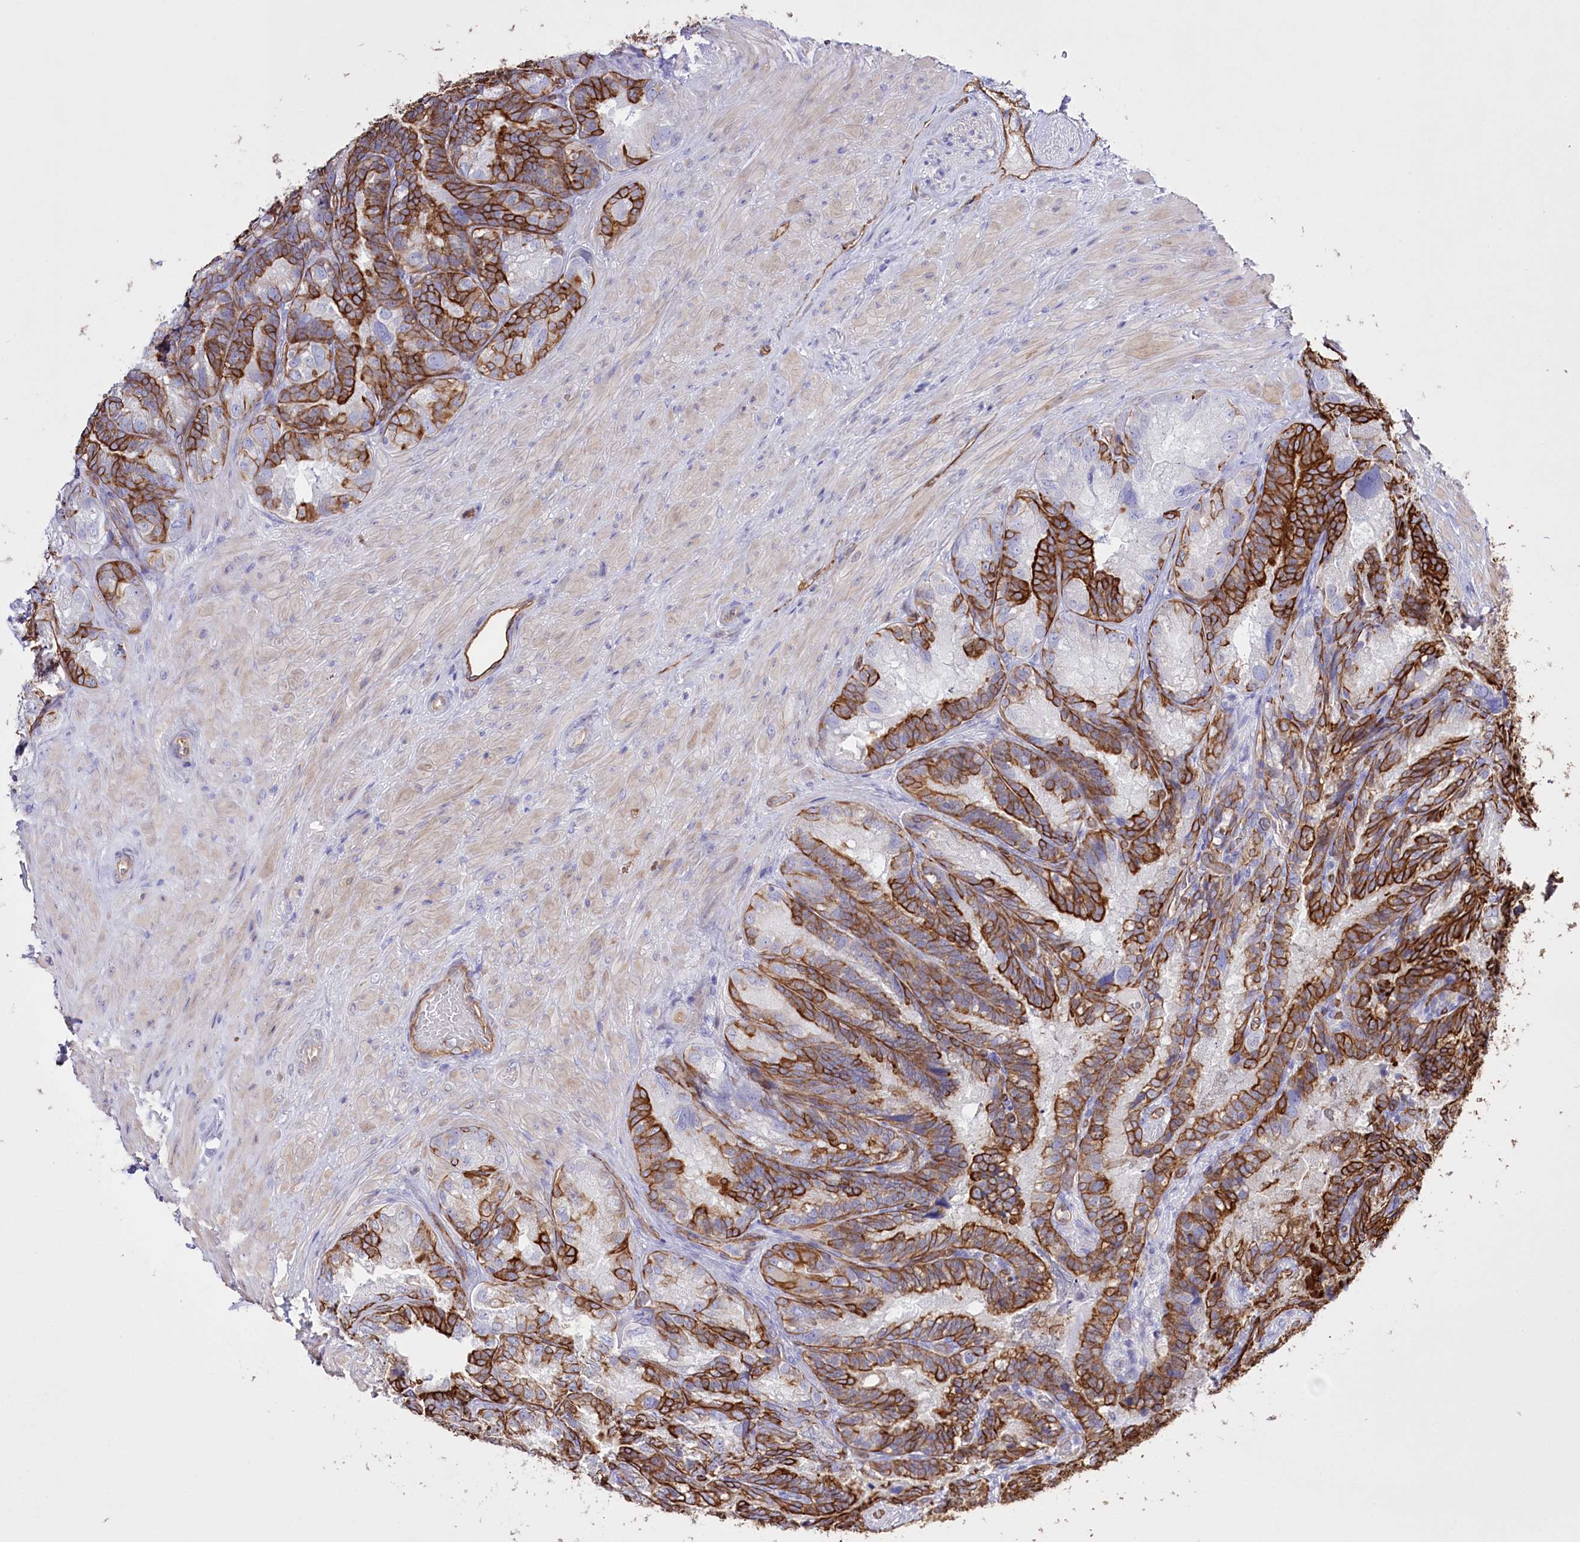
{"staining": {"intensity": "strong", "quantity": ">75%", "location": "cytoplasmic/membranous"}, "tissue": "seminal vesicle", "cell_type": "Glandular cells", "image_type": "normal", "snomed": [{"axis": "morphology", "description": "Normal tissue, NOS"}, {"axis": "topography", "description": "Seminal veicle"}], "caption": "Glandular cells demonstrate high levels of strong cytoplasmic/membranous staining in approximately >75% of cells in unremarkable seminal vesicle.", "gene": "SLC39A10", "patient": {"sex": "male", "age": 60}}